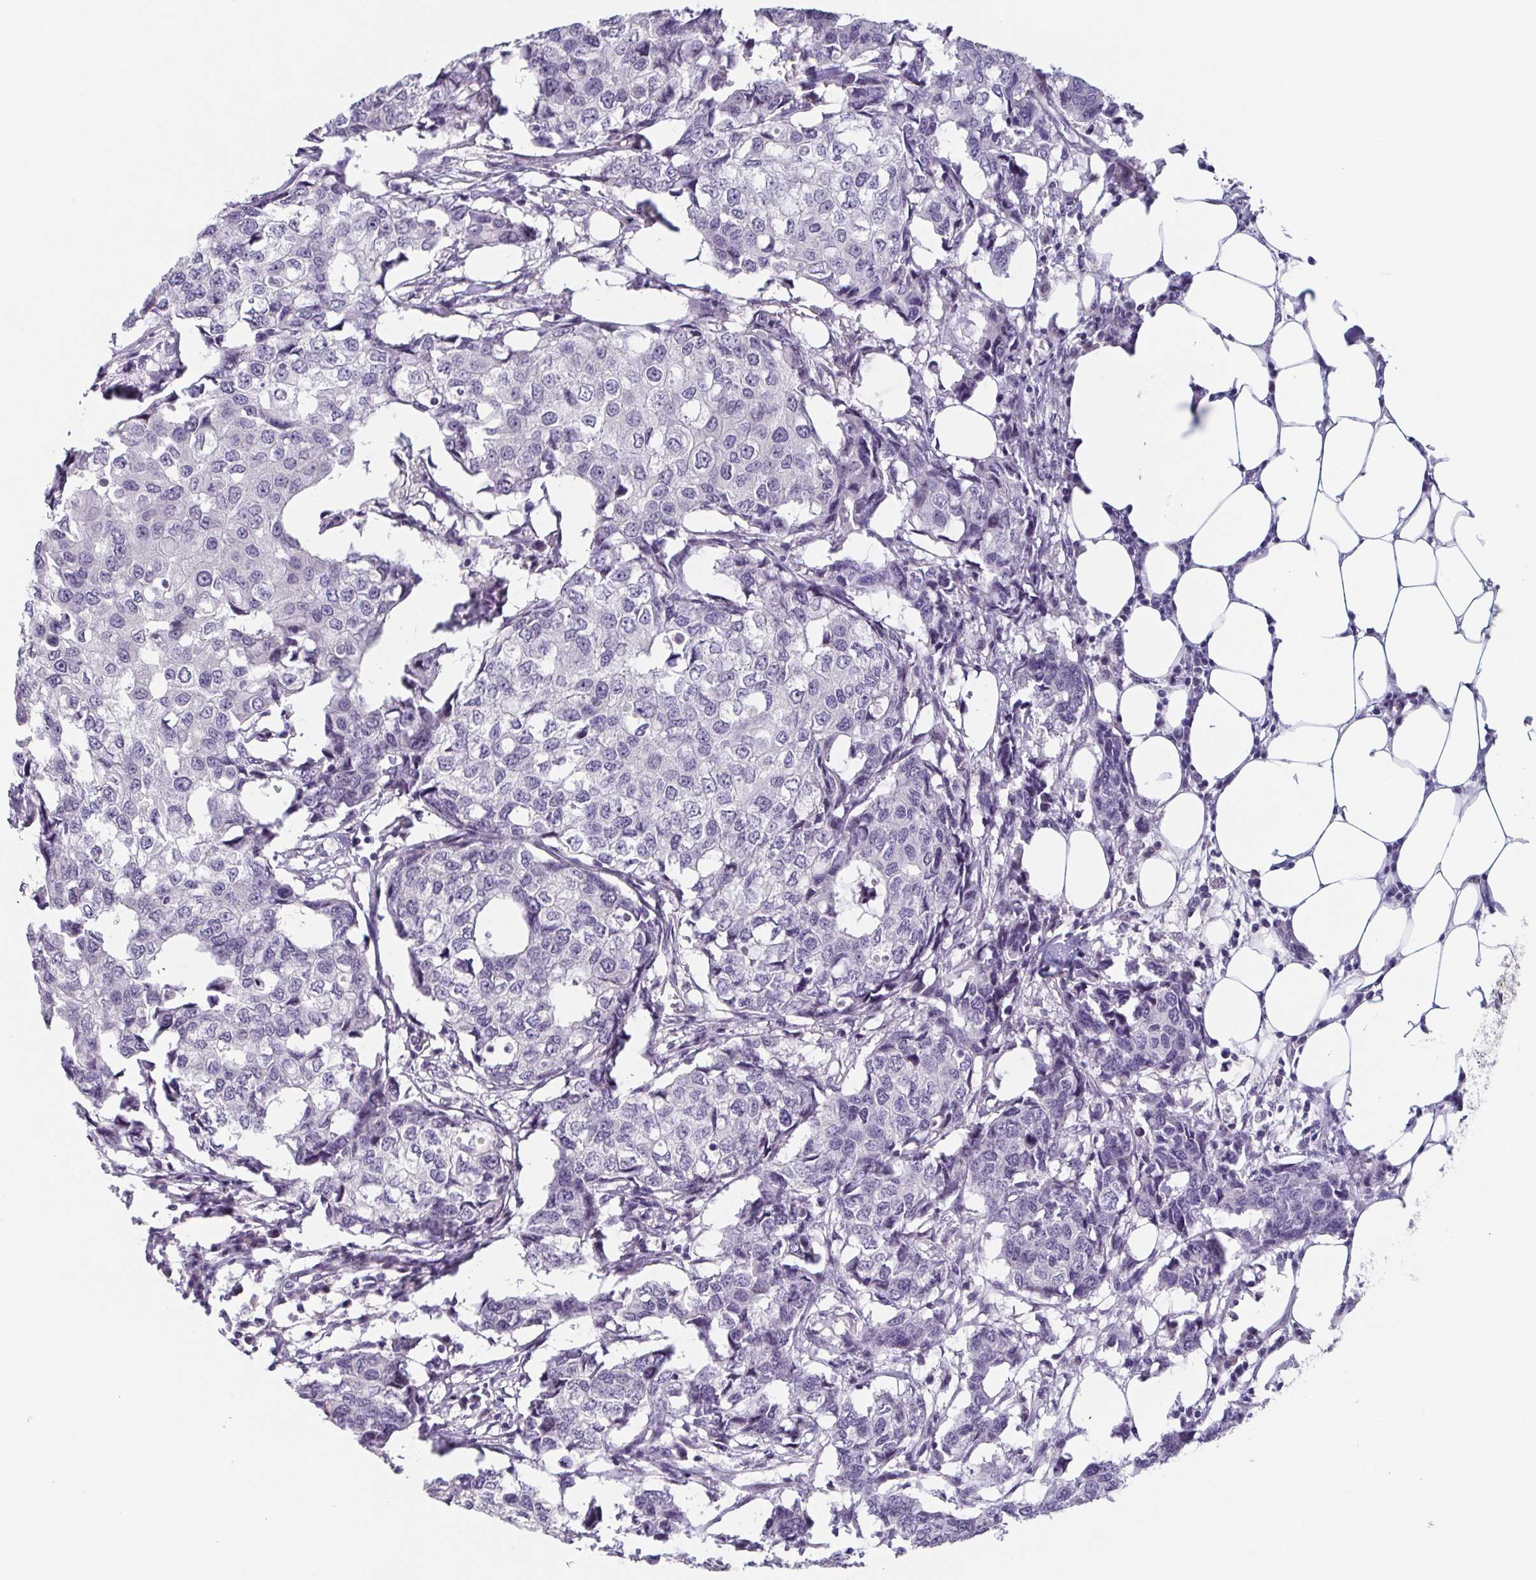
{"staining": {"intensity": "negative", "quantity": "none", "location": "none"}, "tissue": "breast cancer", "cell_type": "Tumor cells", "image_type": "cancer", "snomed": [{"axis": "morphology", "description": "Duct carcinoma"}, {"axis": "topography", "description": "Breast"}], "caption": "DAB (3,3'-diaminobenzidine) immunohistochemical staining of breast cancer demonstrates no significant positivity in tumor cells.", "gene": "GHRL", "patient": {"sex": "female", "age": 27}}